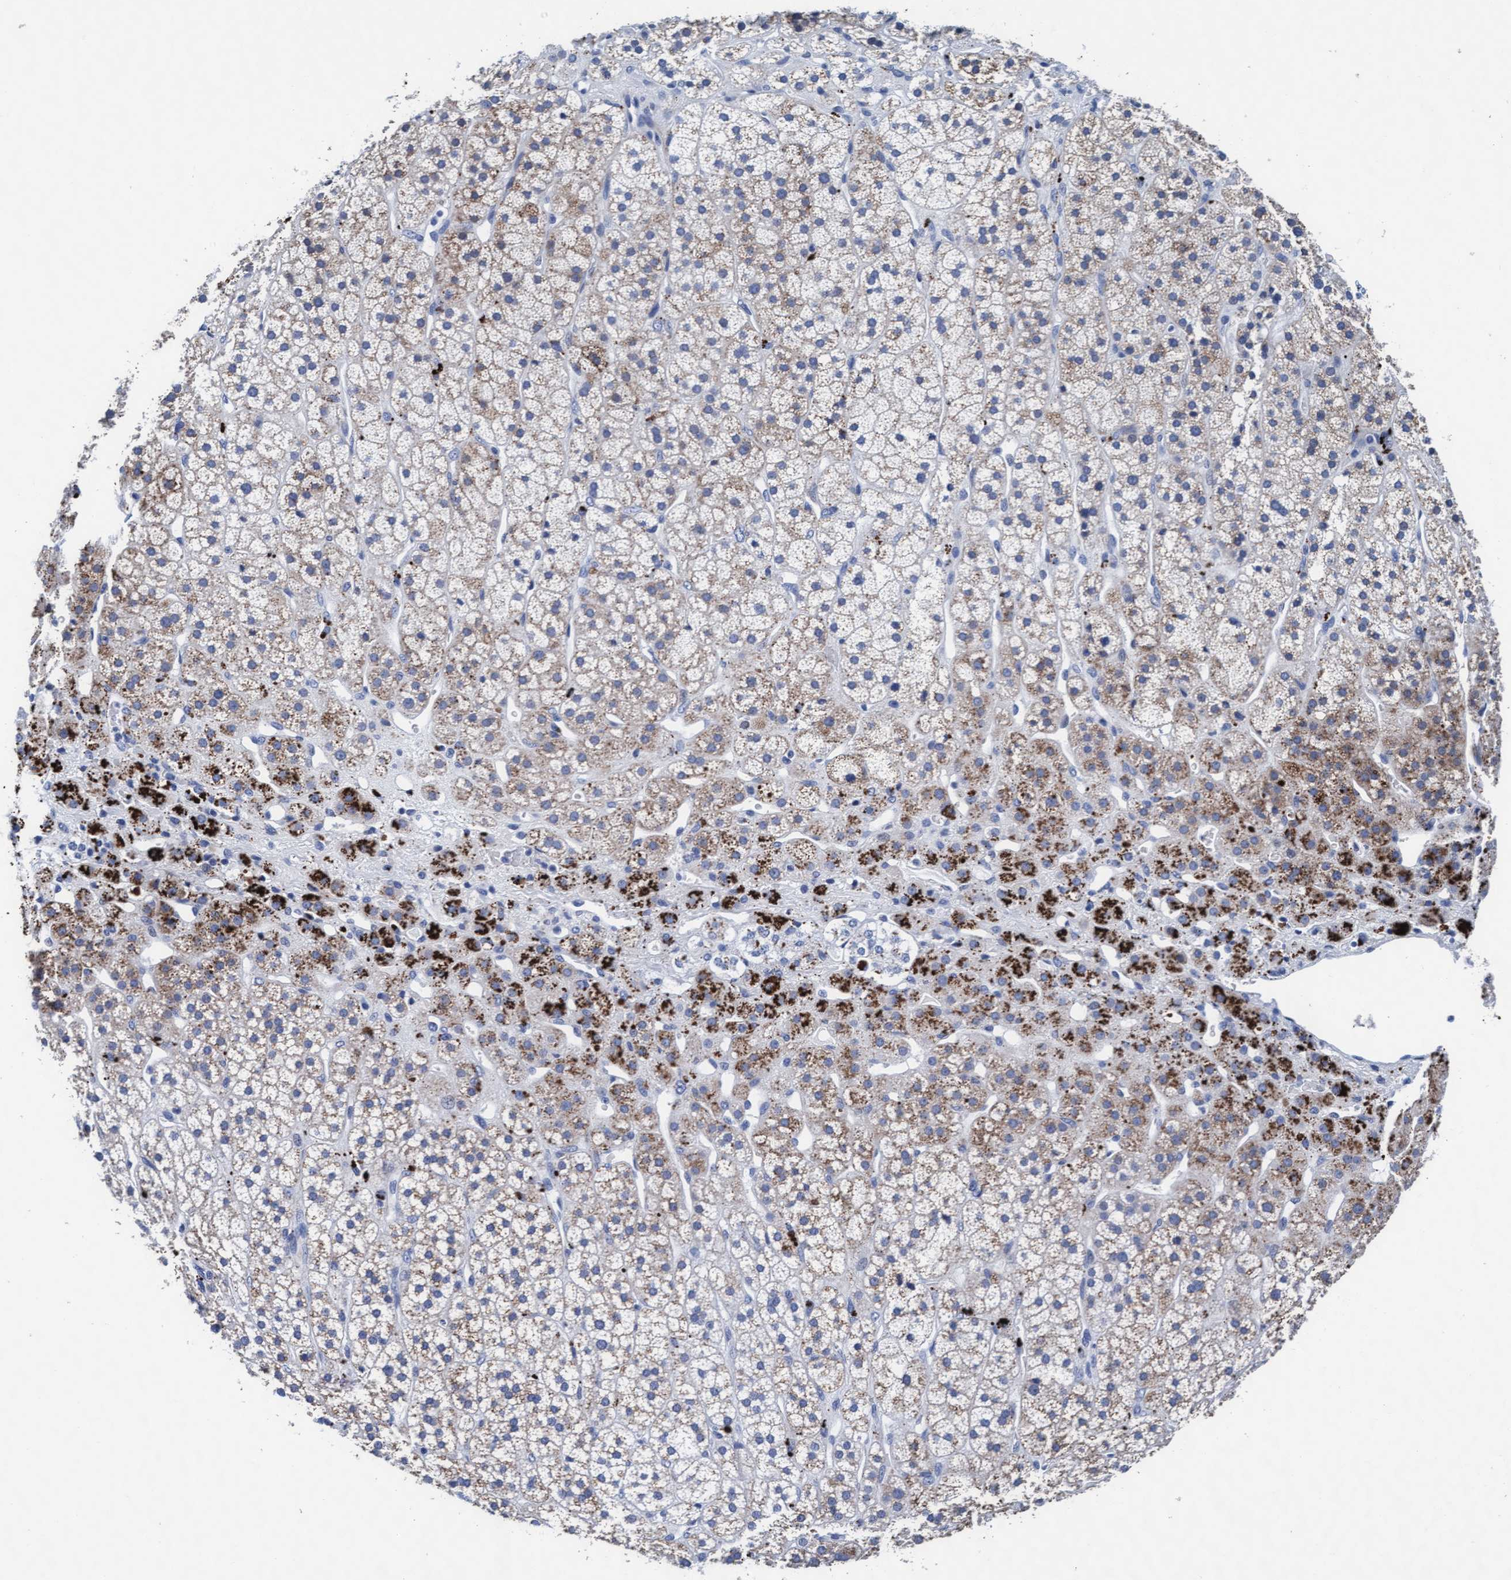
{"staining": {"intensity": "strong", "quantity": "<25%", "location": "cytoplasmic/membranous"}, "tissue": "adrenal gland", "cell_type": "Glandular cells", "image_type": "normal", "snomed": [{"axis": "morphology", "description": "Normal tissue, NOS"}, {"axis": "topography", "description": "Adrenal gland"}], "caption": "Immunohistochemical staining of benign adrenal gland exhibits strong cytoplasmic/membranous protein expression in about <25% of glandular cells.", "gene": "ARSG", "patient": {"sex": "male", "age": 56}}